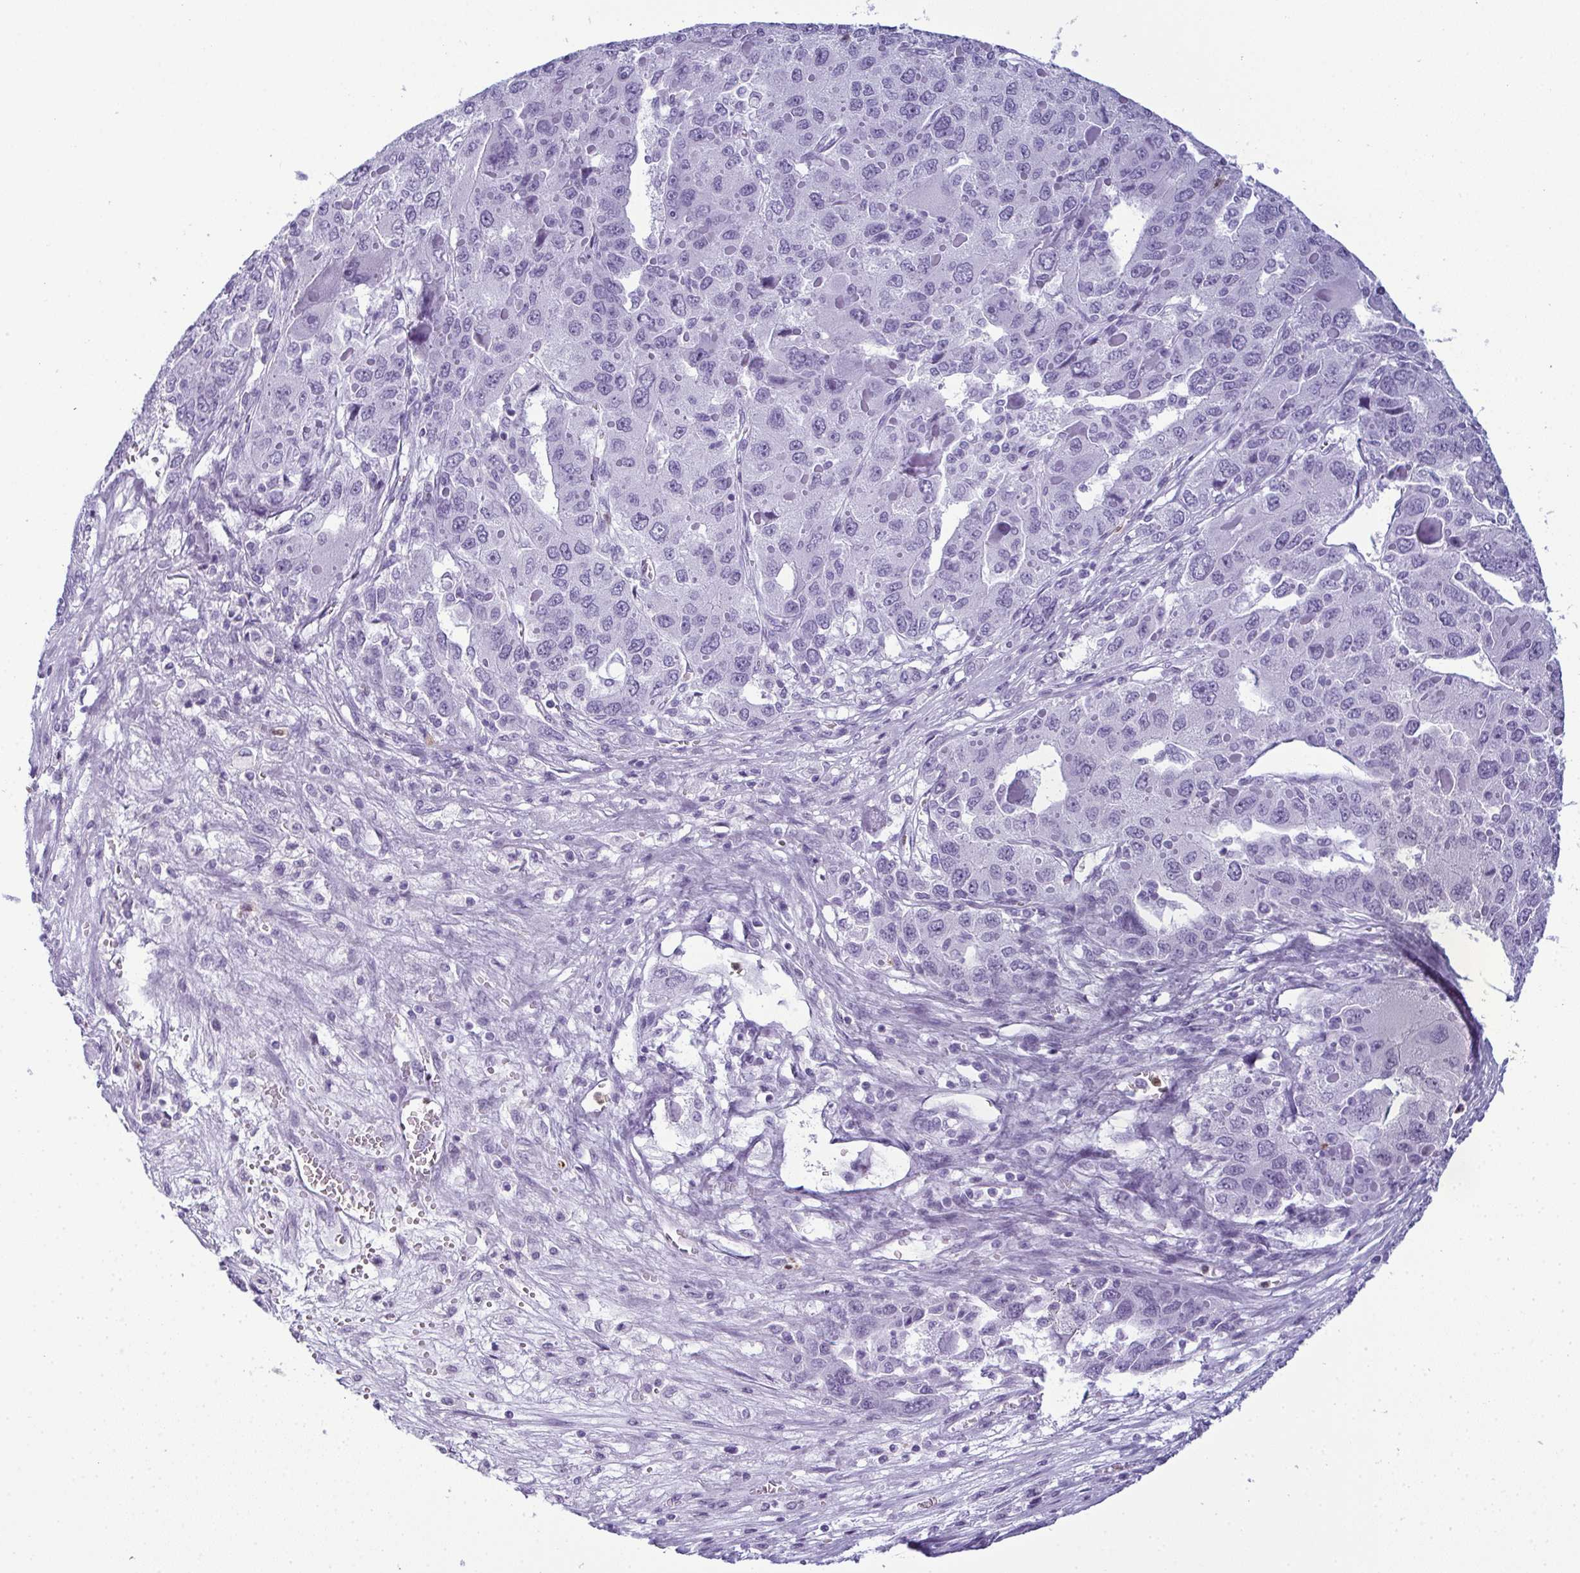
{"staining": {"intensity": "negative", "quantity": "none", "location": "none"}, "tissue": "liver cancer", "cell_type": "Tumor cells", "image_type": "cancer", "snomed": [{"axis": "morphology", "description": "Carcinoma, Hepatocellular, NOS"}, {"axis": "topography", "description": "Liver"}], "caption": "Micrograph shows no protein staining in tumor cells of hepatocellular carcinoma (liver) tissue.", "gene": "CDA", "patient": {"sex": "female", "age": 41}}